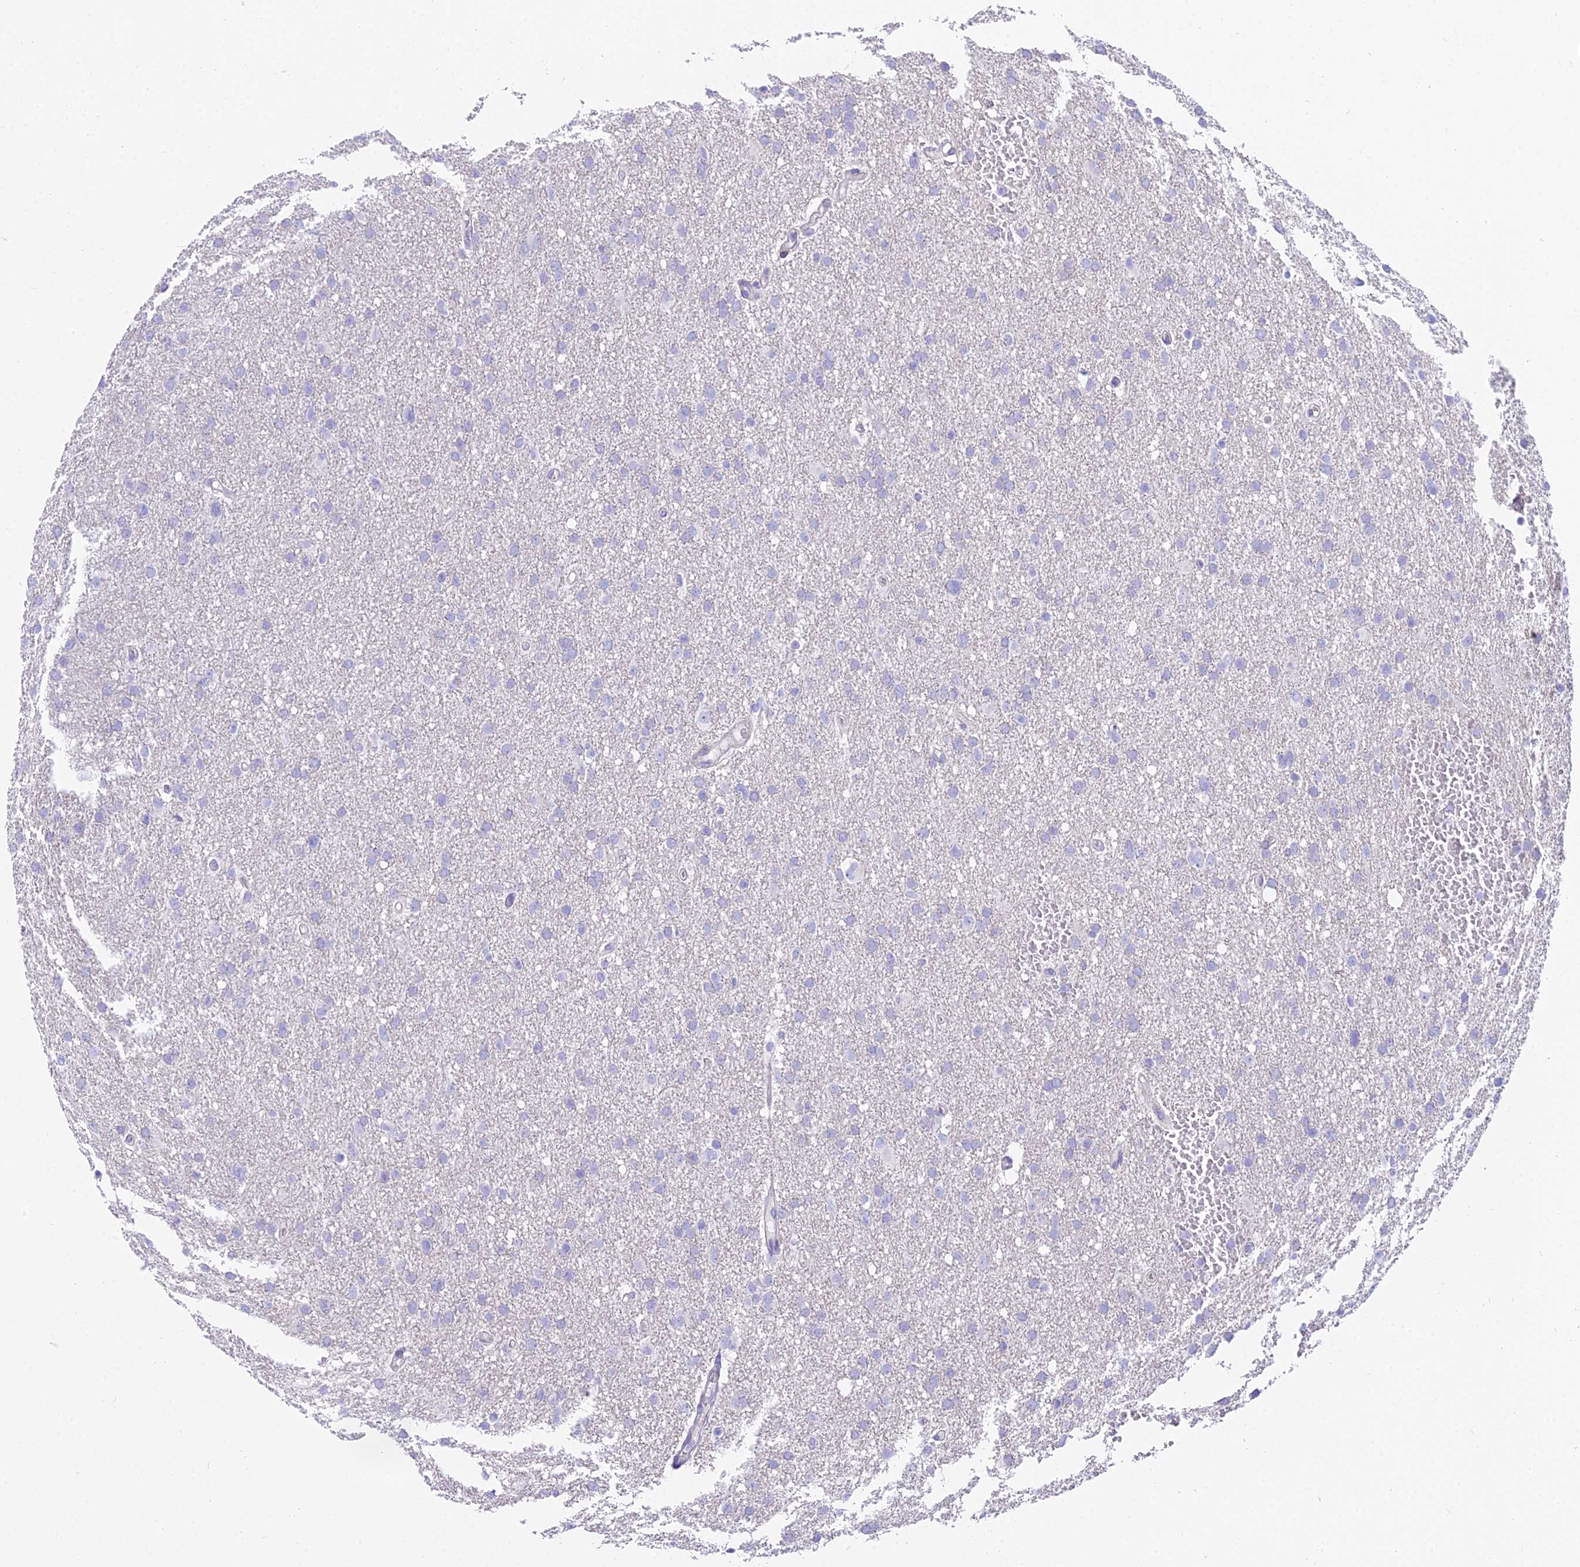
{"staining": {"intensity": "negative", "quantity": "none", "location": "none"}, "tissue": "glioma", "cell_type": "Tumor cells", "image_type": "cancer", "snomed": [{"axis": "morphology", "description": "Glioma, malignant, High grade"}, {"axis": "topography", "description": "Cerebral cortex"}], "caption": "Immunohistochemistry (IHC) of glioma reveals no staining in tumor cells.", "gene": "SMIM24", "patient": {"sex": "female", "age": 36}}